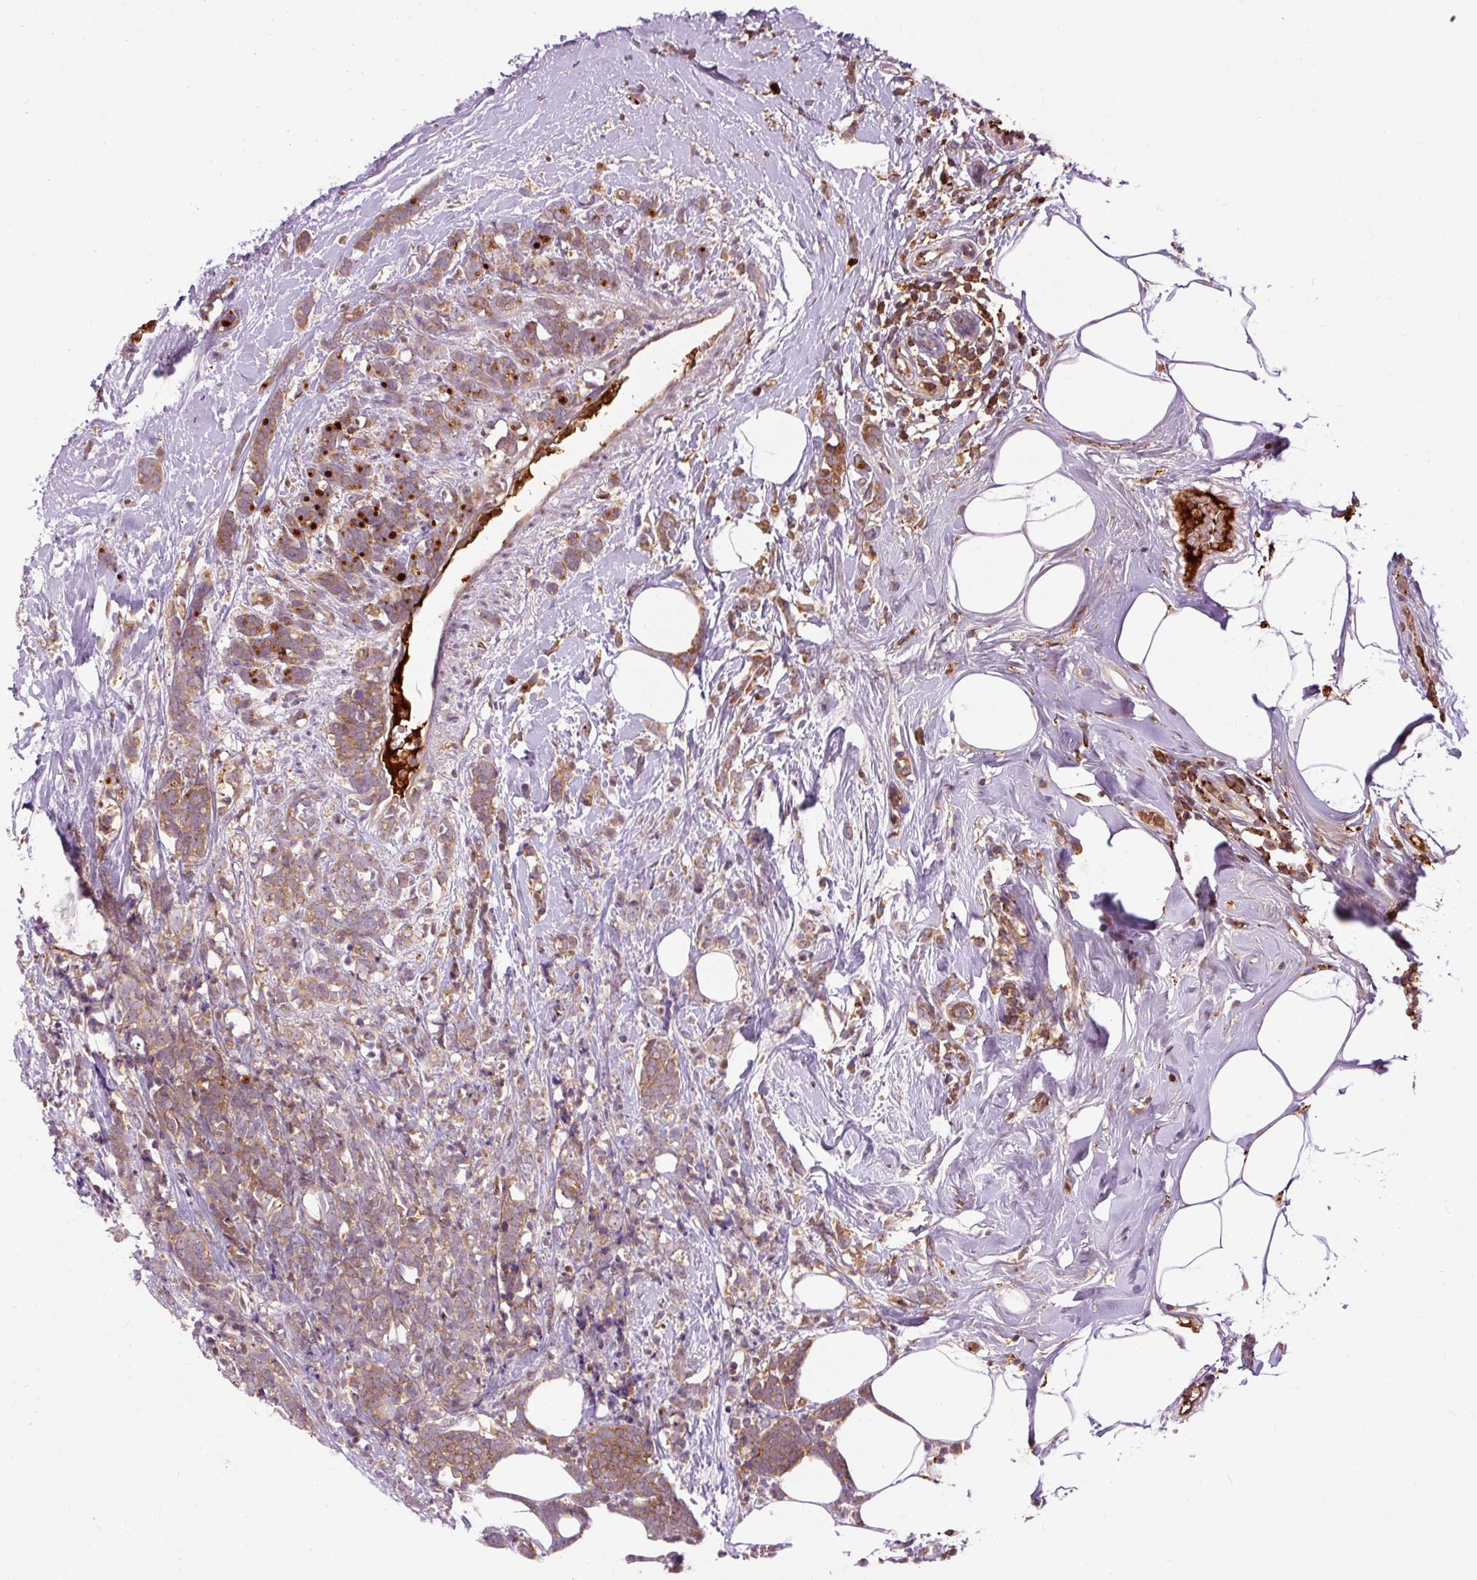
{"staining": {"intensity": "moderate", "quantity": ">75%", "location": "cytoplasmic/membranous"}, "tissue": "breast cancer", "cell_type": "Tumor cells", "image_type": "cancer", "snomed": [{"axis": "morphology", "description": "Lobular carcinoma"}, {"axis": "topography", "description": "Breast"}], "caption": "Immunohistochemistry image of lobular carcinoma (breast) stained for a protein (brown), which shows medium levels of moderate cytoplasmic/membranous positivity in approximately >75% of tumor cells.", "gene": "CEBPZ", "patient": {"sex": "female", "age": 58}}